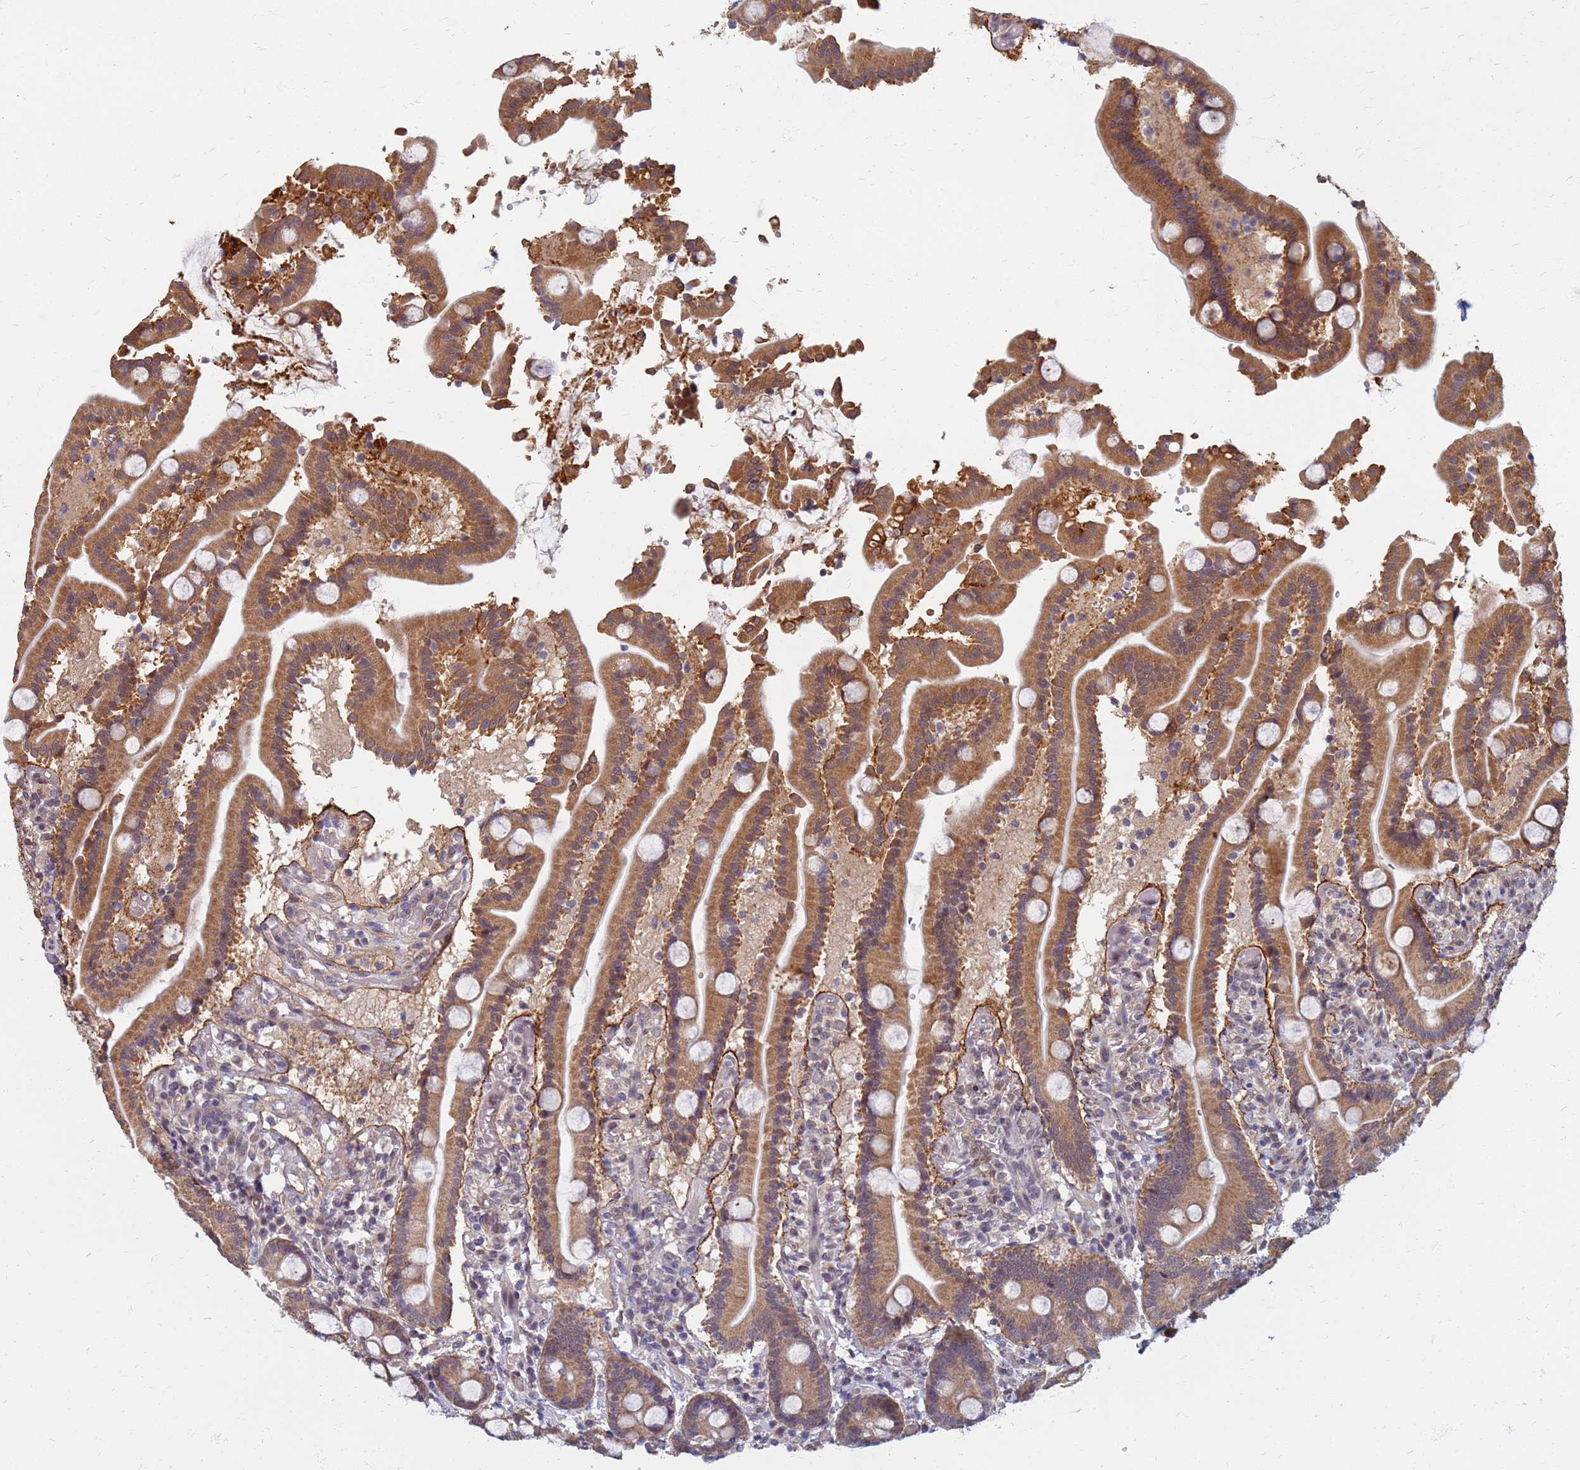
{"staining": {"intensity": "moderate", "quantity": ">75%", "location": "cytoplasmic/membranous"}, "tissue": "duodenum", "cell_type": "Glandular cells", "image_type": "normal", "snomed": [{"axis": "morphology", "description": "Normal tissue, NOS"}, {"axis": "topography", "description": "Duodenum"}], "caption": "A brown stain labels moderate cytoplasmic/membranous staining of a protein in glandular cells of normal human duodenum. (DAB IHC, brown staining for protein, blue staining for nuclei).", "gene": "ITGB4", "patient": {"sex": "male", "age": 55}}